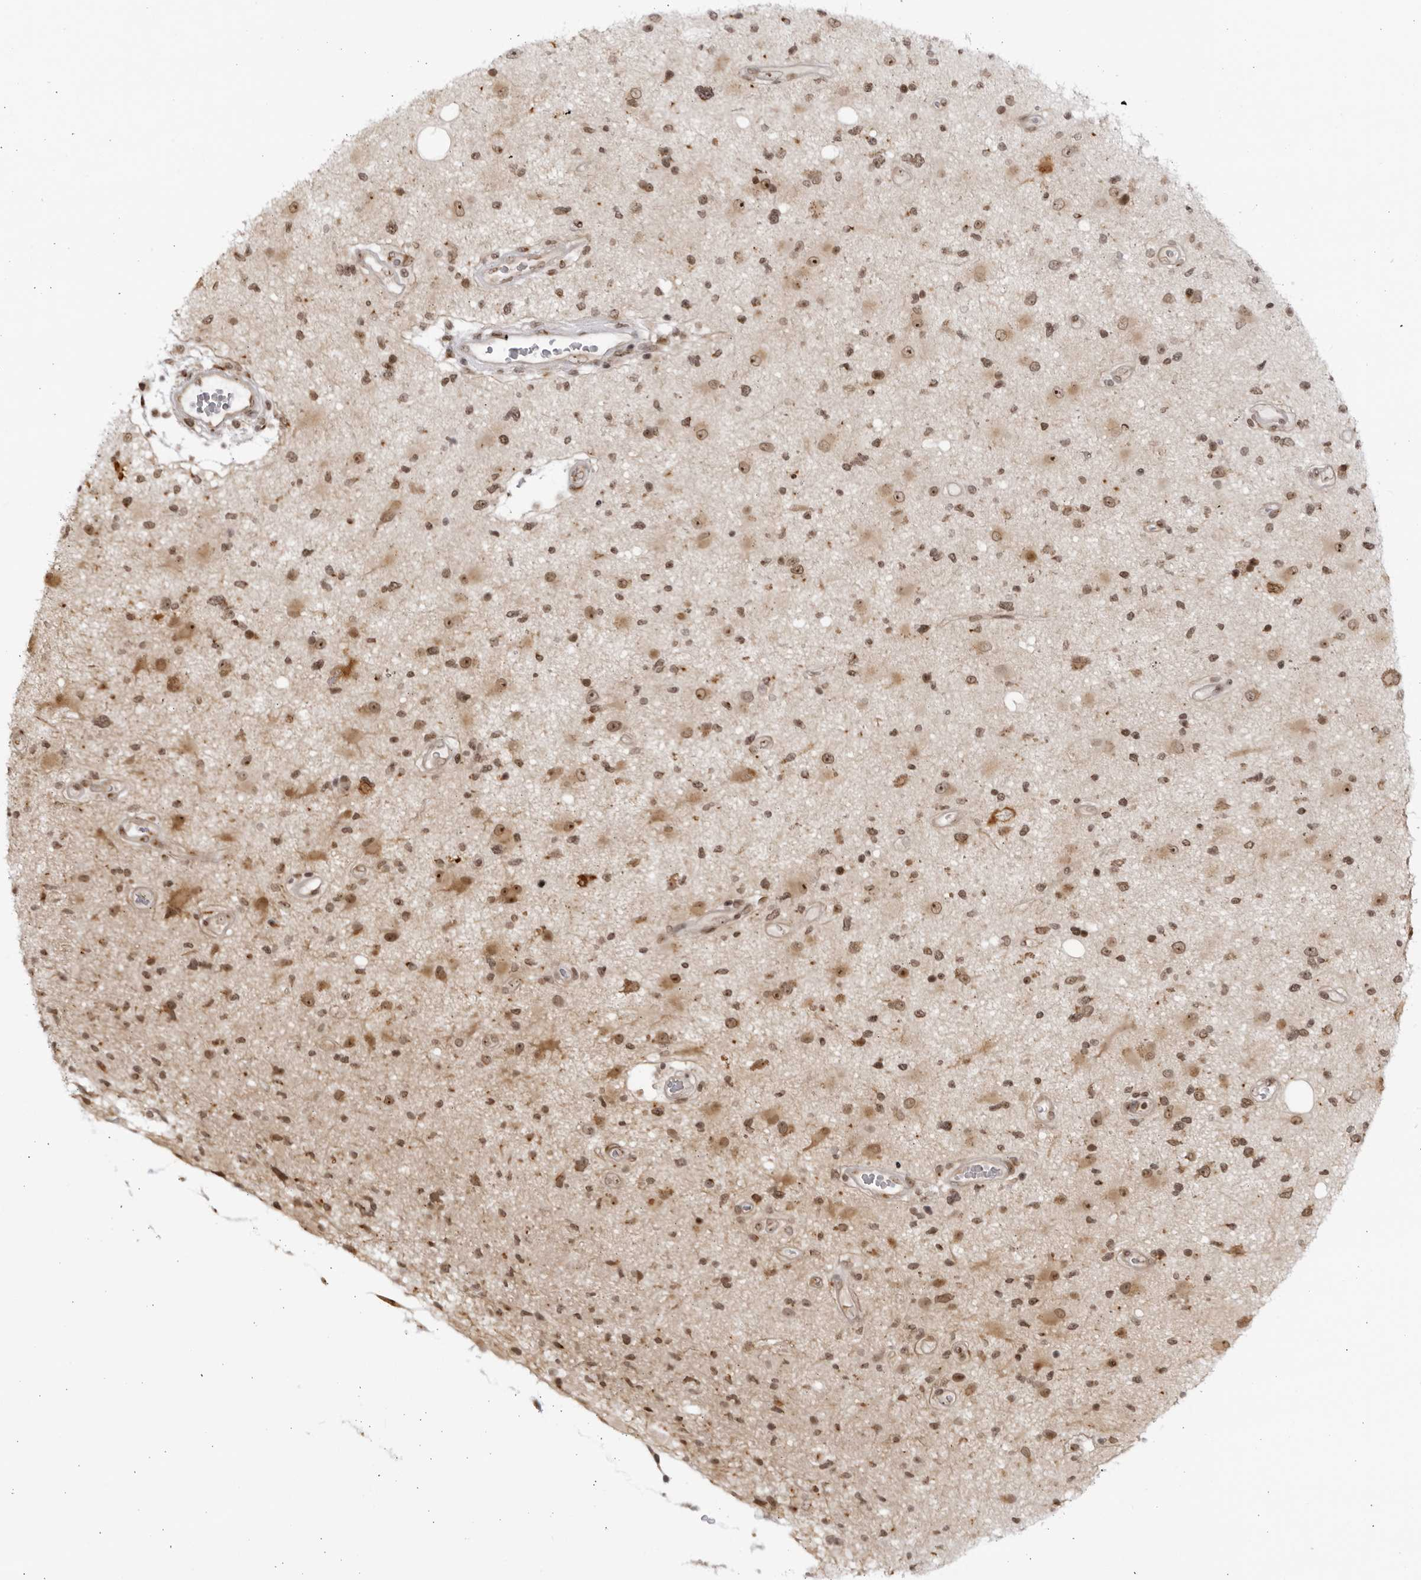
{"staining": {"intensity": "weak", "quantity": ">75%", "location": "nuclear"}, "tissue": "glioma", "cell_type": "Tumor cells", "image_type": "cancer", "snomed": [{"axis": "morphology", "description": "Glioma, malignant, High grade"}, {"axis": "topography", "description": "Brain"}], "caption": "Immunohistochemical staining of human glioma reveals low levels of weak nuclear positivity in about >75% of tumor cells.", "gene": "RASGEF1C", "patient": {"sex": "male", "age": 33}}